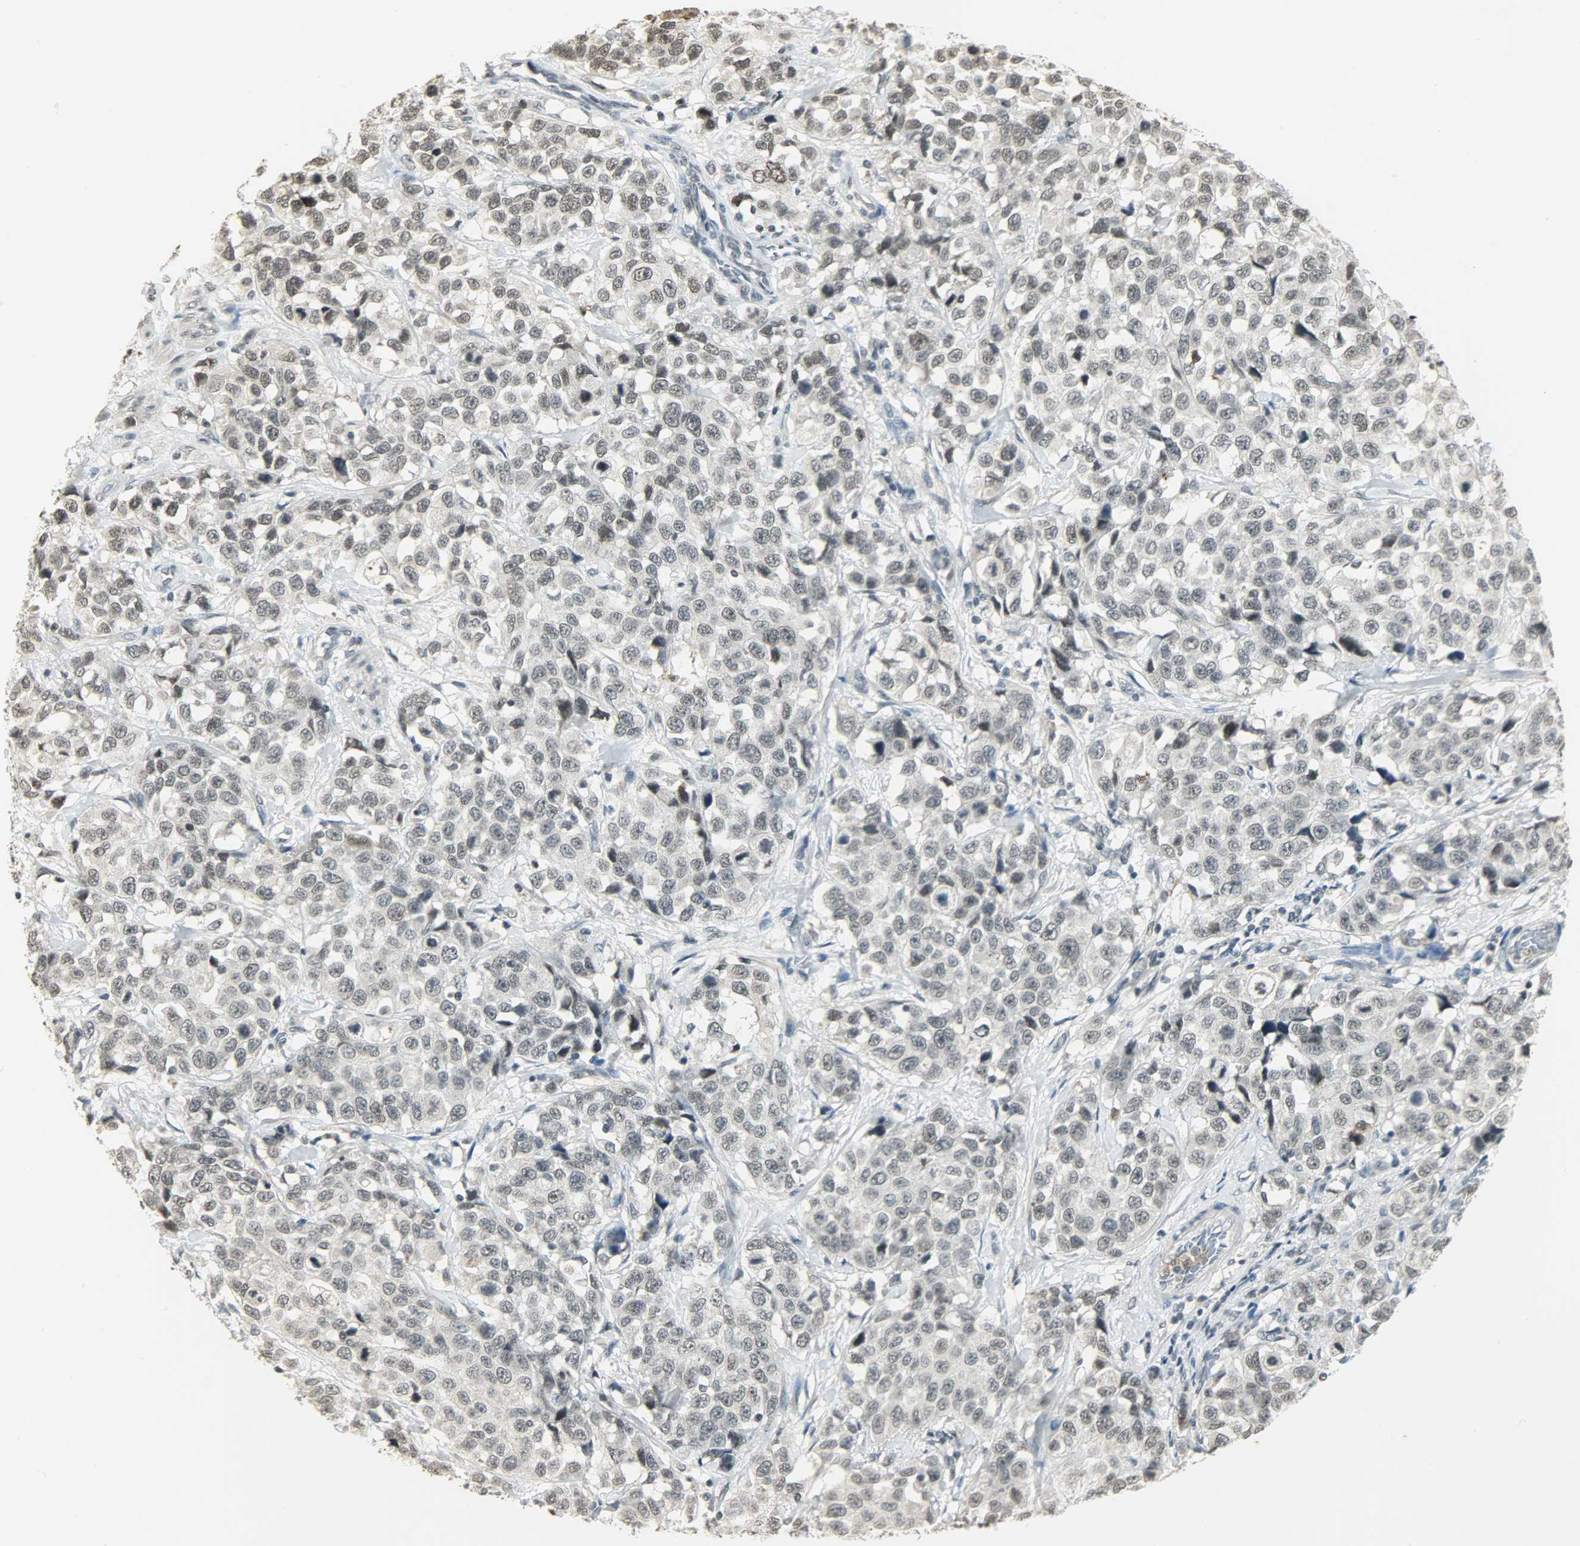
{"staining": {"intensity": "weak", "quantity": "<25%", "location": "nuclear"}, "tissue": "stomach cancer", "cell_type": "Tumor cells", "image_type": "cancer", "snomed": [{"axis": "morphology", "description": "Normal tissue, NOS"}, {"axis": "morphology", "description": "Adenocarcinoma, NOS"}, {"axis": "topography", "description": "Stomach"}], "caption": "Tumor cells show no significant expression in adenocarcinoma (stomach). The staining is performed using DAB brown chromogen with nuclei counter-stained in using hematoxylin.", "gene": "SMARCA5", "patient": {"sex": "male", "age": 48}}